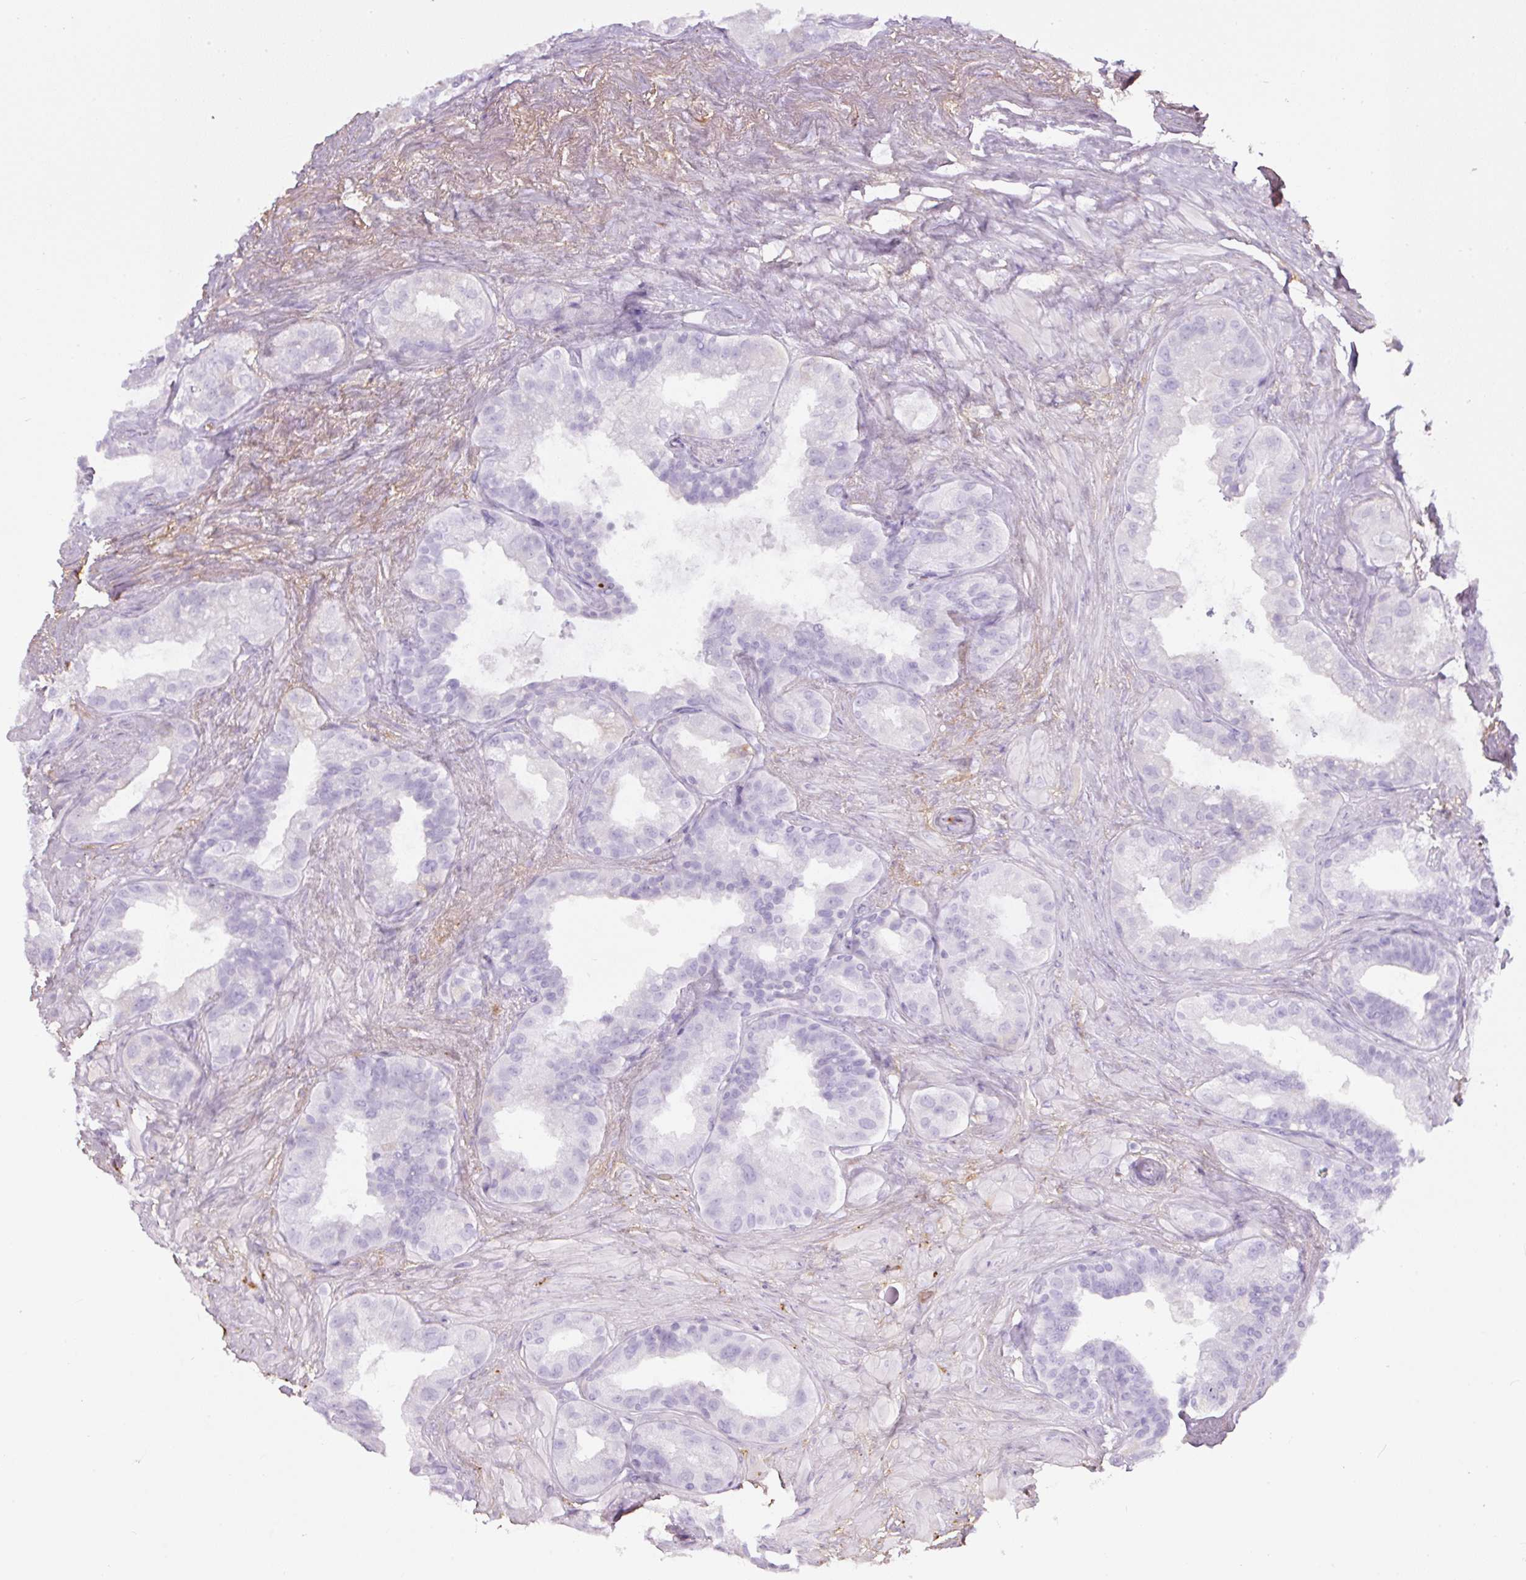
{"staining": {"intensity": "negative", "quantity": "none", "location": "none"}, "tissue": "seminal vesicle", "cell_type": "Glandular cells", "image_type": "normal", "snomed": [{"axis": "morphology", "description": "Normal tissue, NOS"}, {"axis": "topography", "description": "Seminal veicle"}, {"axis": "topography", "description": "Peripheral nerve tissue"}], "caption": "Glandular cells are negative for protein expression in normal human seminal vesicle. Brightfield microscopy of IHC stained with DAB (3,3'-diaminobenzidine) (brown) and hematoxylin (blue), captured at high magnification.", "gene": "APOA1", "patient": {"sex": "male", "age": 76}}